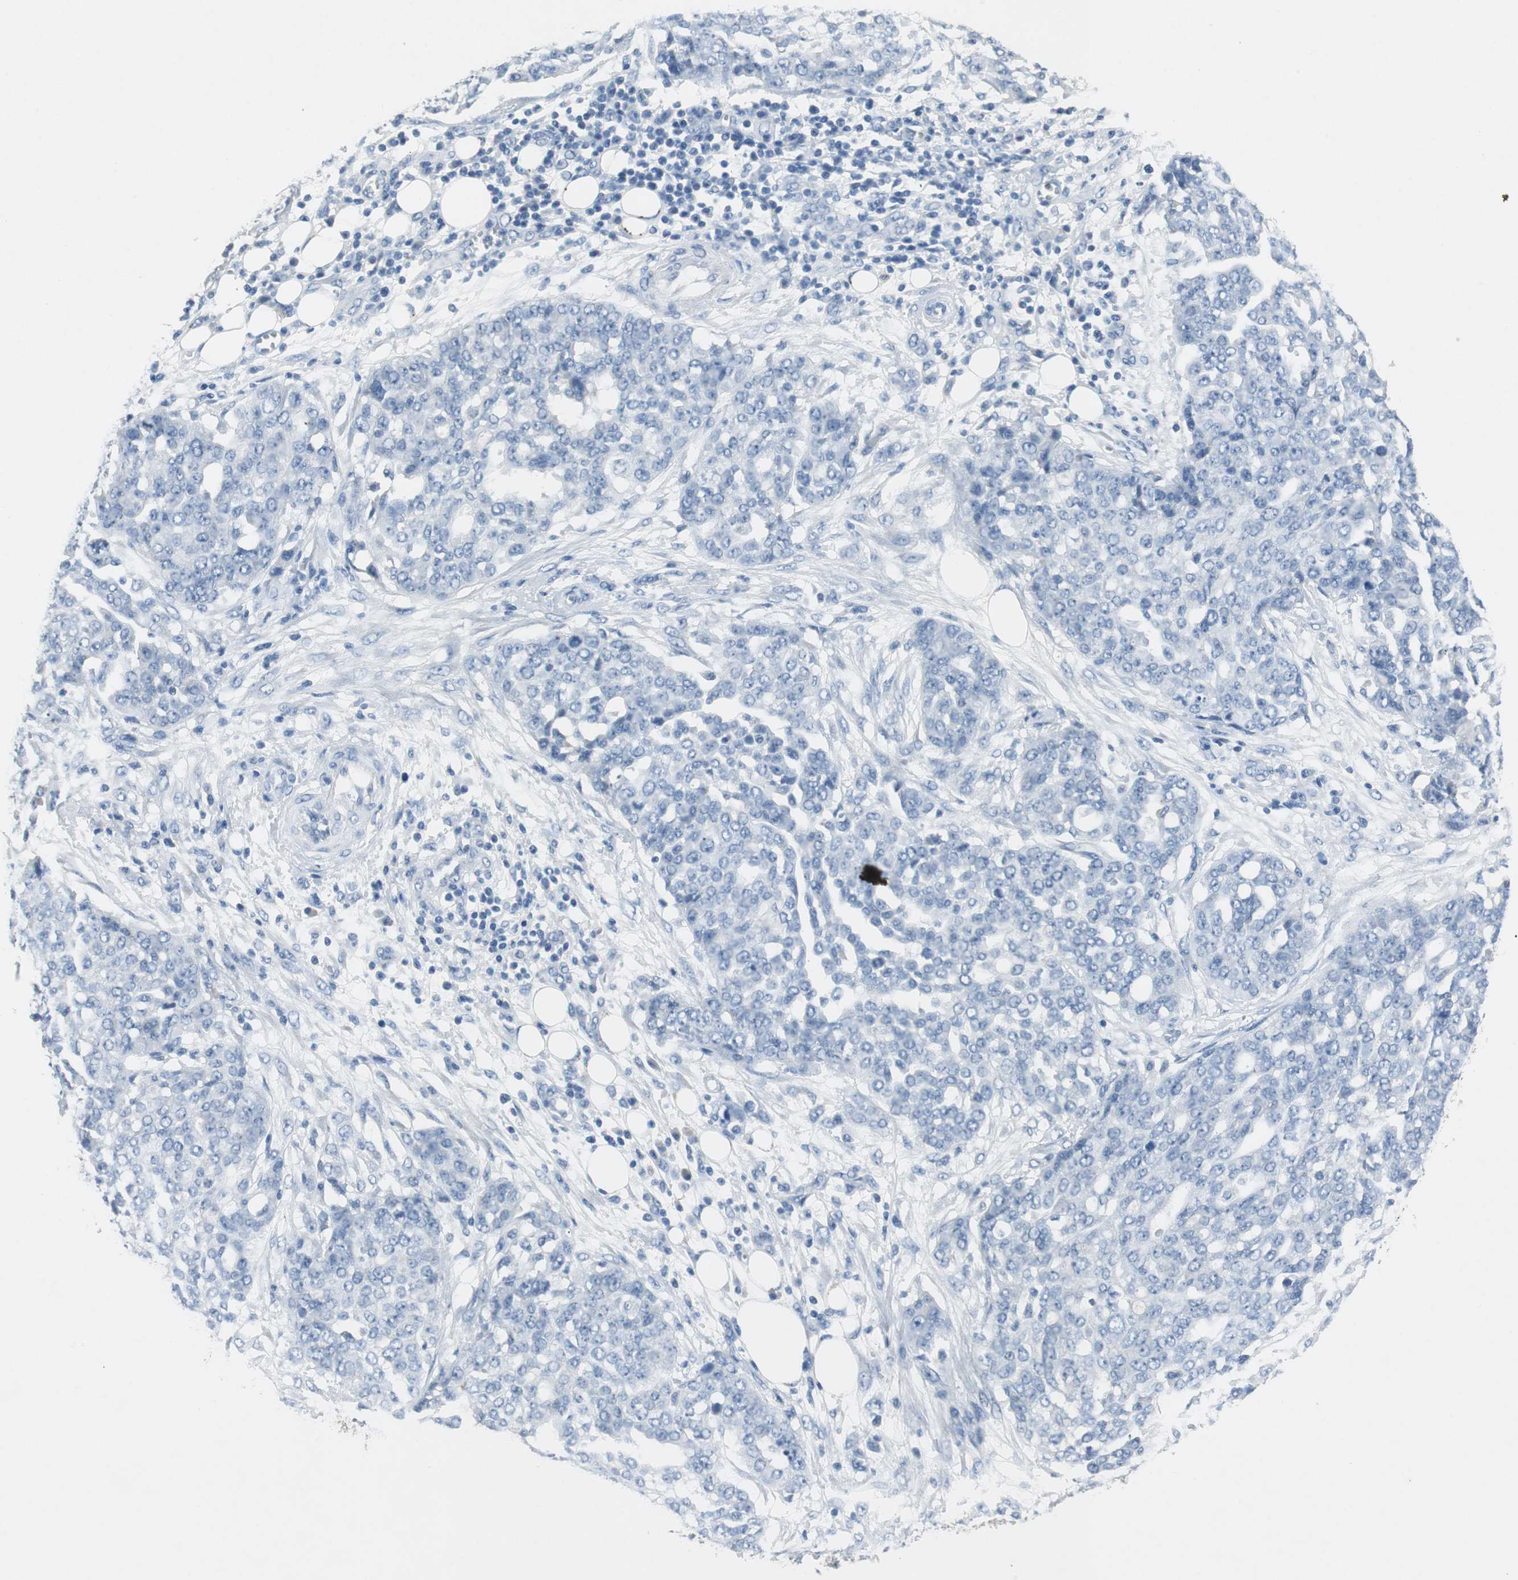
{"staining": {"intensity": "negative", "quantity": "none", "location": "none"}, "tissue": "ovarian cancer", "cell_type": "Tumor cells", "image_type": "cancer", "snomed": [{"axis": "morphology", "description": "Cystadenocarcinoma, serous, NOS"}, {"axis": "topography", "description": "Soft tissue"}, {"axis": "topography", "description": "Ovary"}], "caption": "DAB immunohistochemical staining of human serous cystadenocarcinoma (ovarian) displays no significant expression in tumor cells.", "gene": "LRP2", "patient": {"sex": "female", "age": 57}}